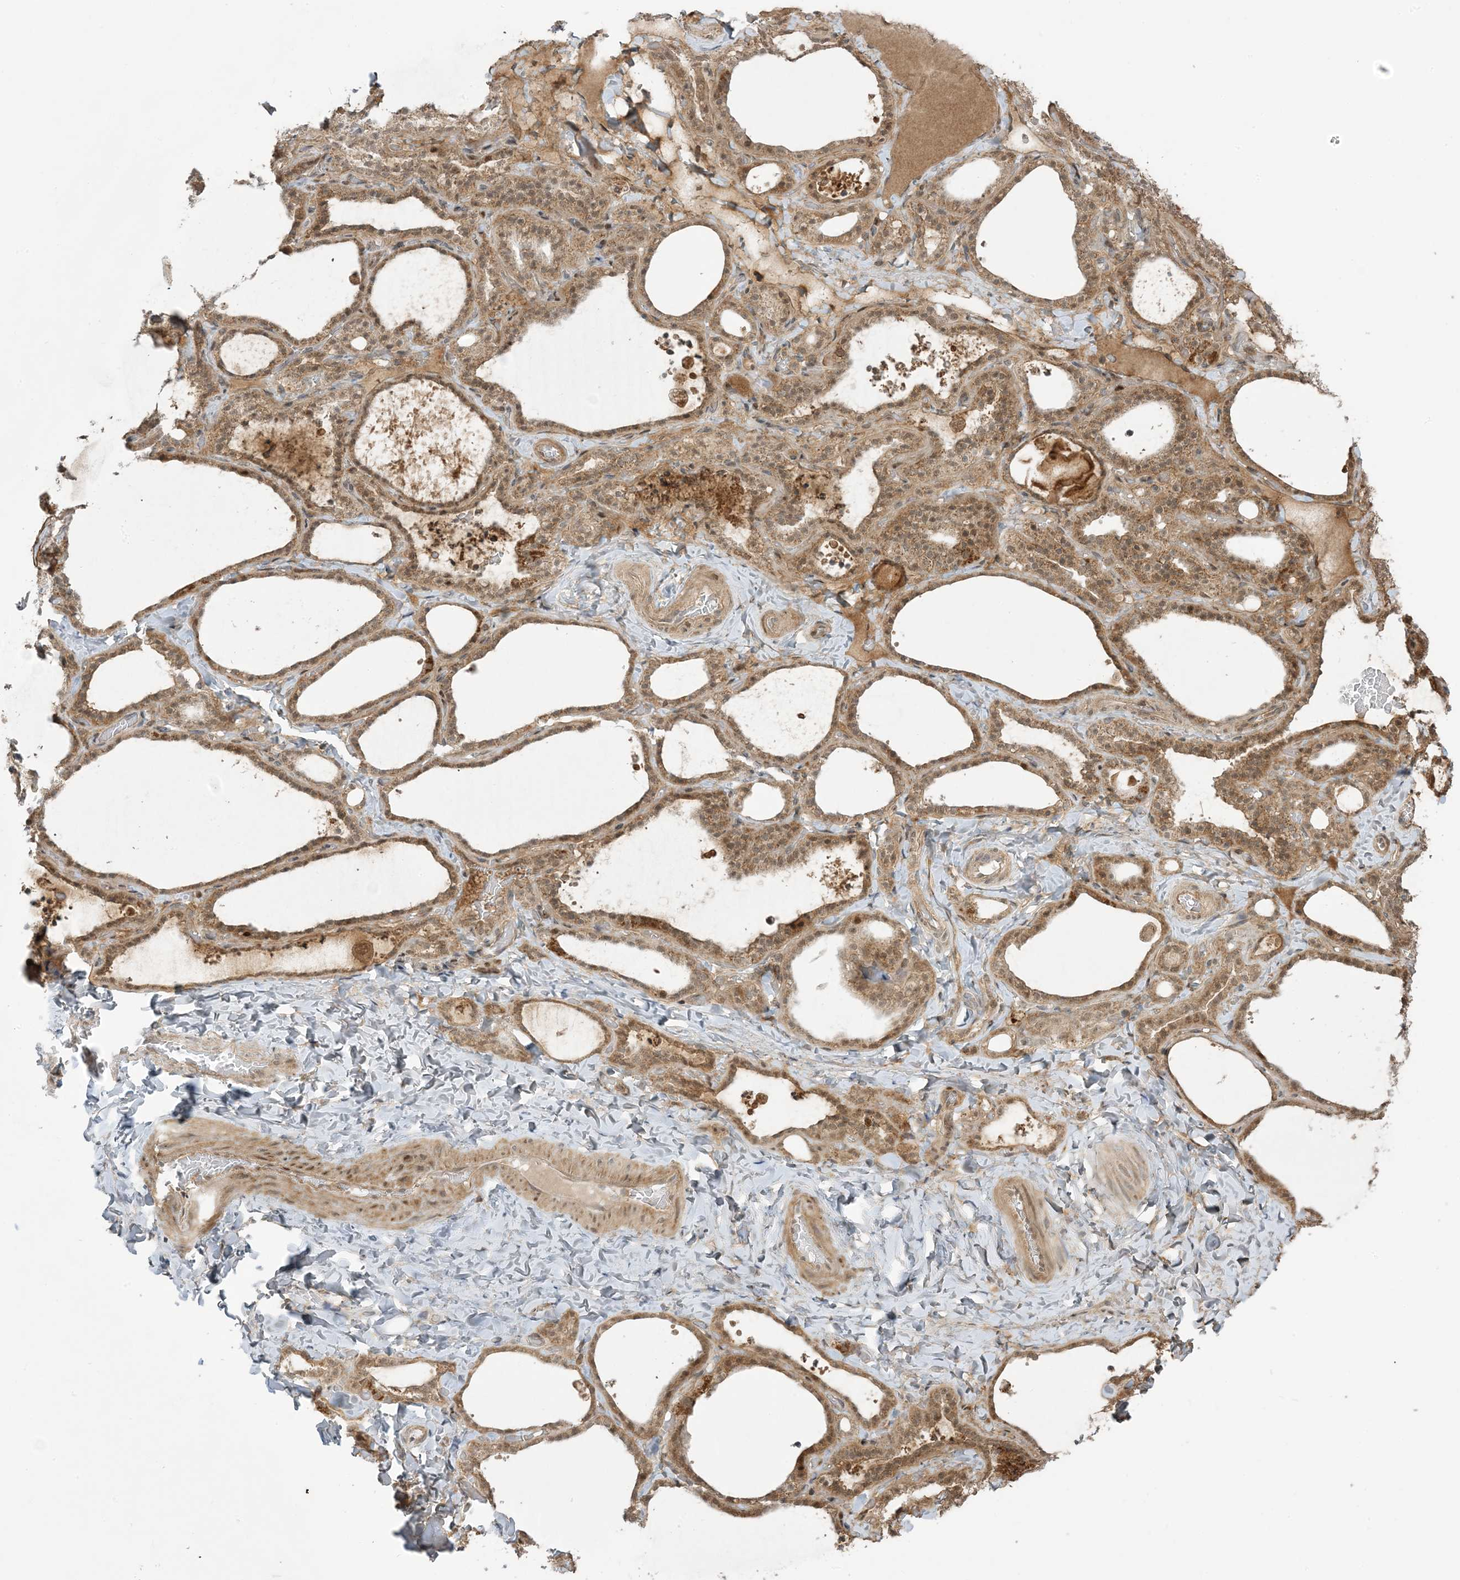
{"staining": {"intensity": "moderate", "quantity": ">75%", "location": "cytoplasmic/membranous"}, "tissue": "thyroid gland", "cell_type": "Glandular cells", "image_type": "normal", "snomed": [{"axis": "morphology", "description": "Normal tissue, NOS"}, {"axis": "topography", "description": "Thyroid gland"}], "caption": "Glandular cells exhibit medium levels of moderate cytoplasmic/membranous positivity in about >75% of cells in normal human thyroid gland.", "gene": "PHLDB2", "patient": {"sex": "female", "age": 22}}